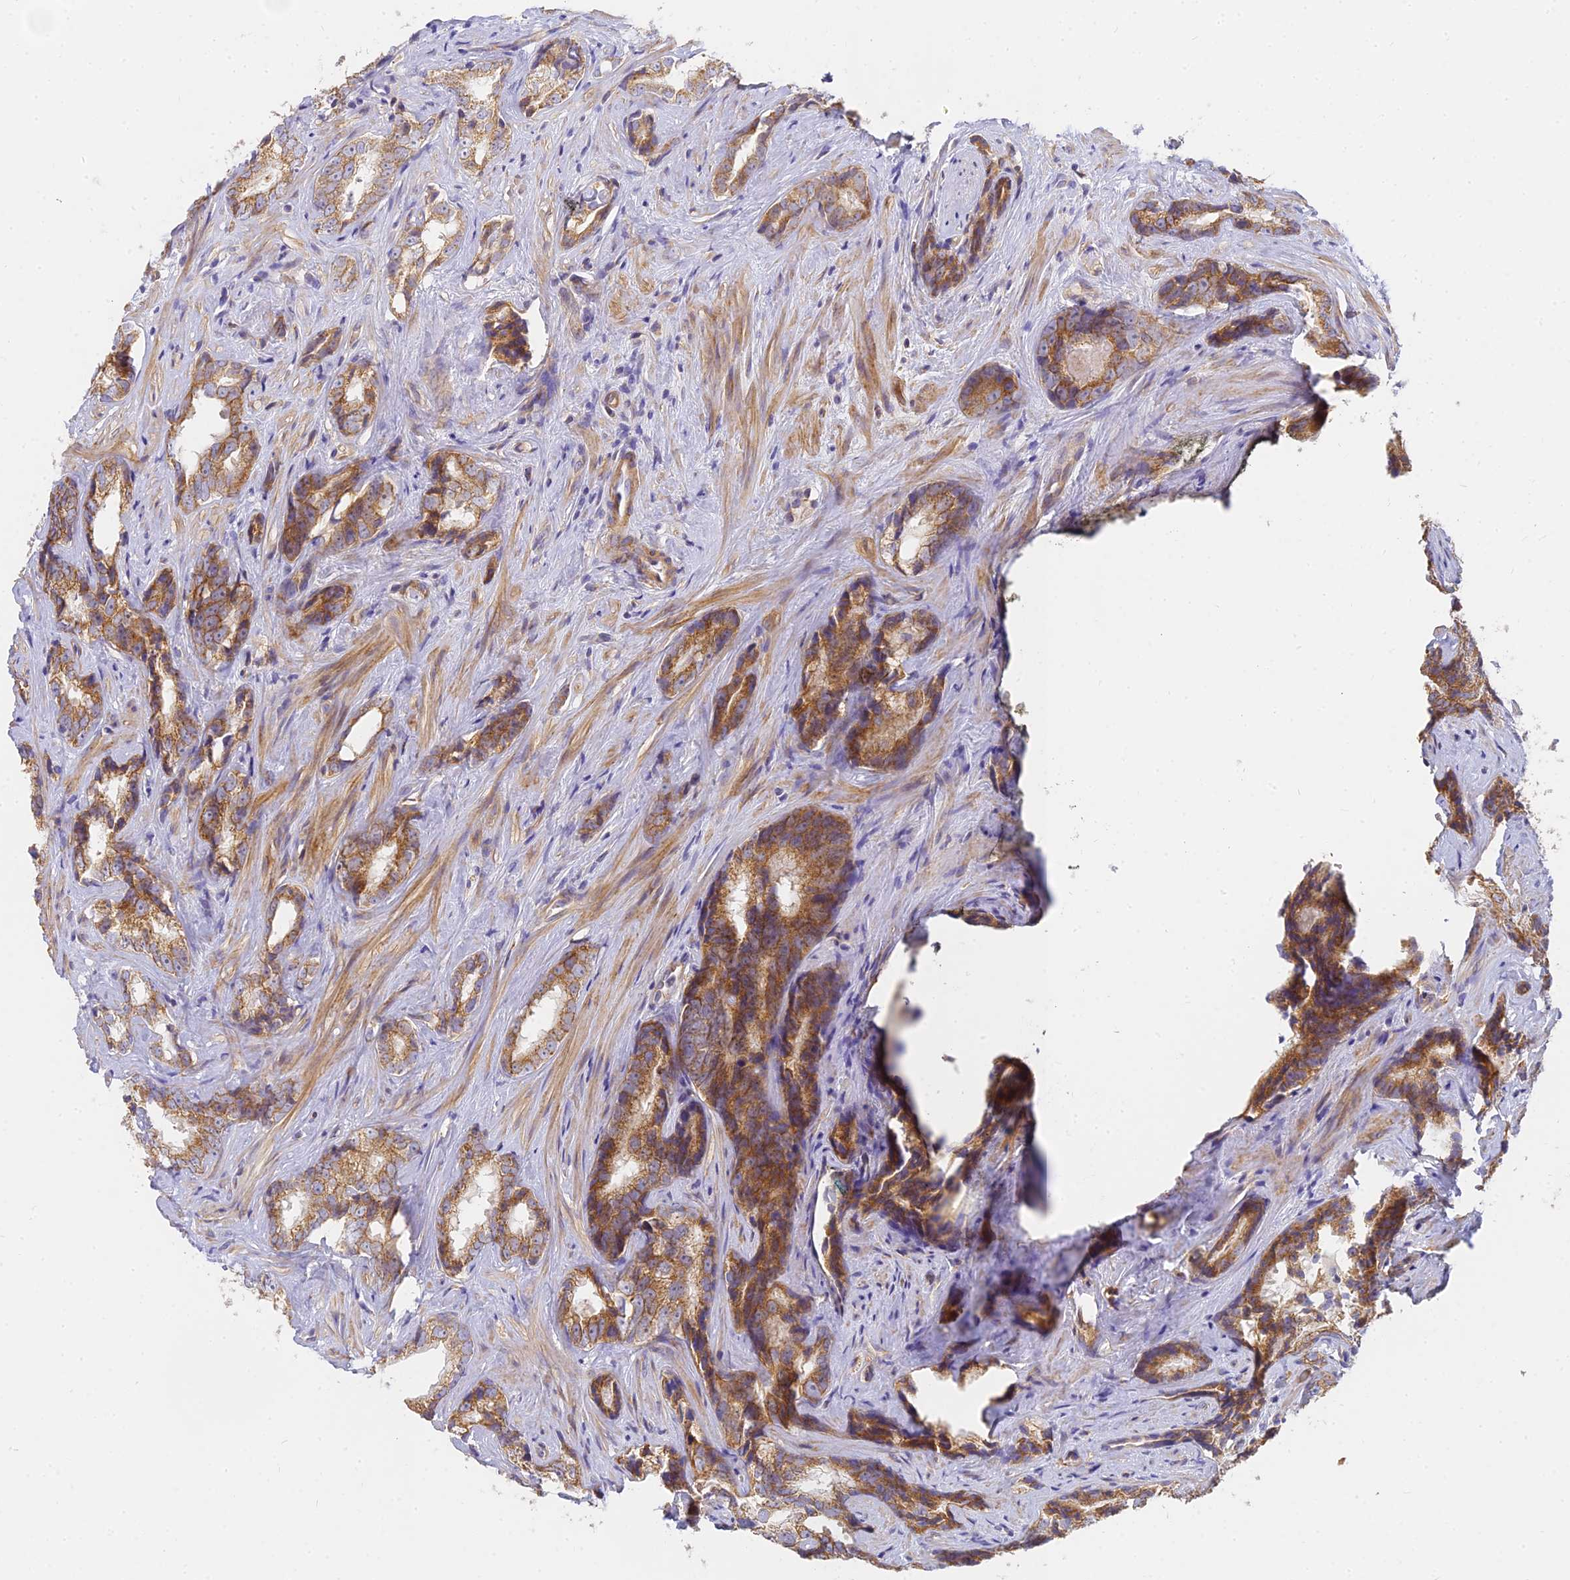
{"staining": {"intensity": "moderate", "quantity": ">75%", "location": "cytoplasmic/membranous"}, "tissue": "prostate cancer", "cell_type": "Tumor cells", "image_type": "cancer", "snomed": [{"axis": "morphology", "description": "Adenocarcinoma, High grade"}, {"axis": "topography", "description": "Prostate"}], "caption": "Prostate adenocarcinoma (high-grade) stained for a protein shows moderate cytoplasmic/membranous positivity in tumor cells. Ihc stains the protein in brown and the nuclei are stained blue.", "gene": "MRPL15", "patient": {"sex": "male", "age": 66}}